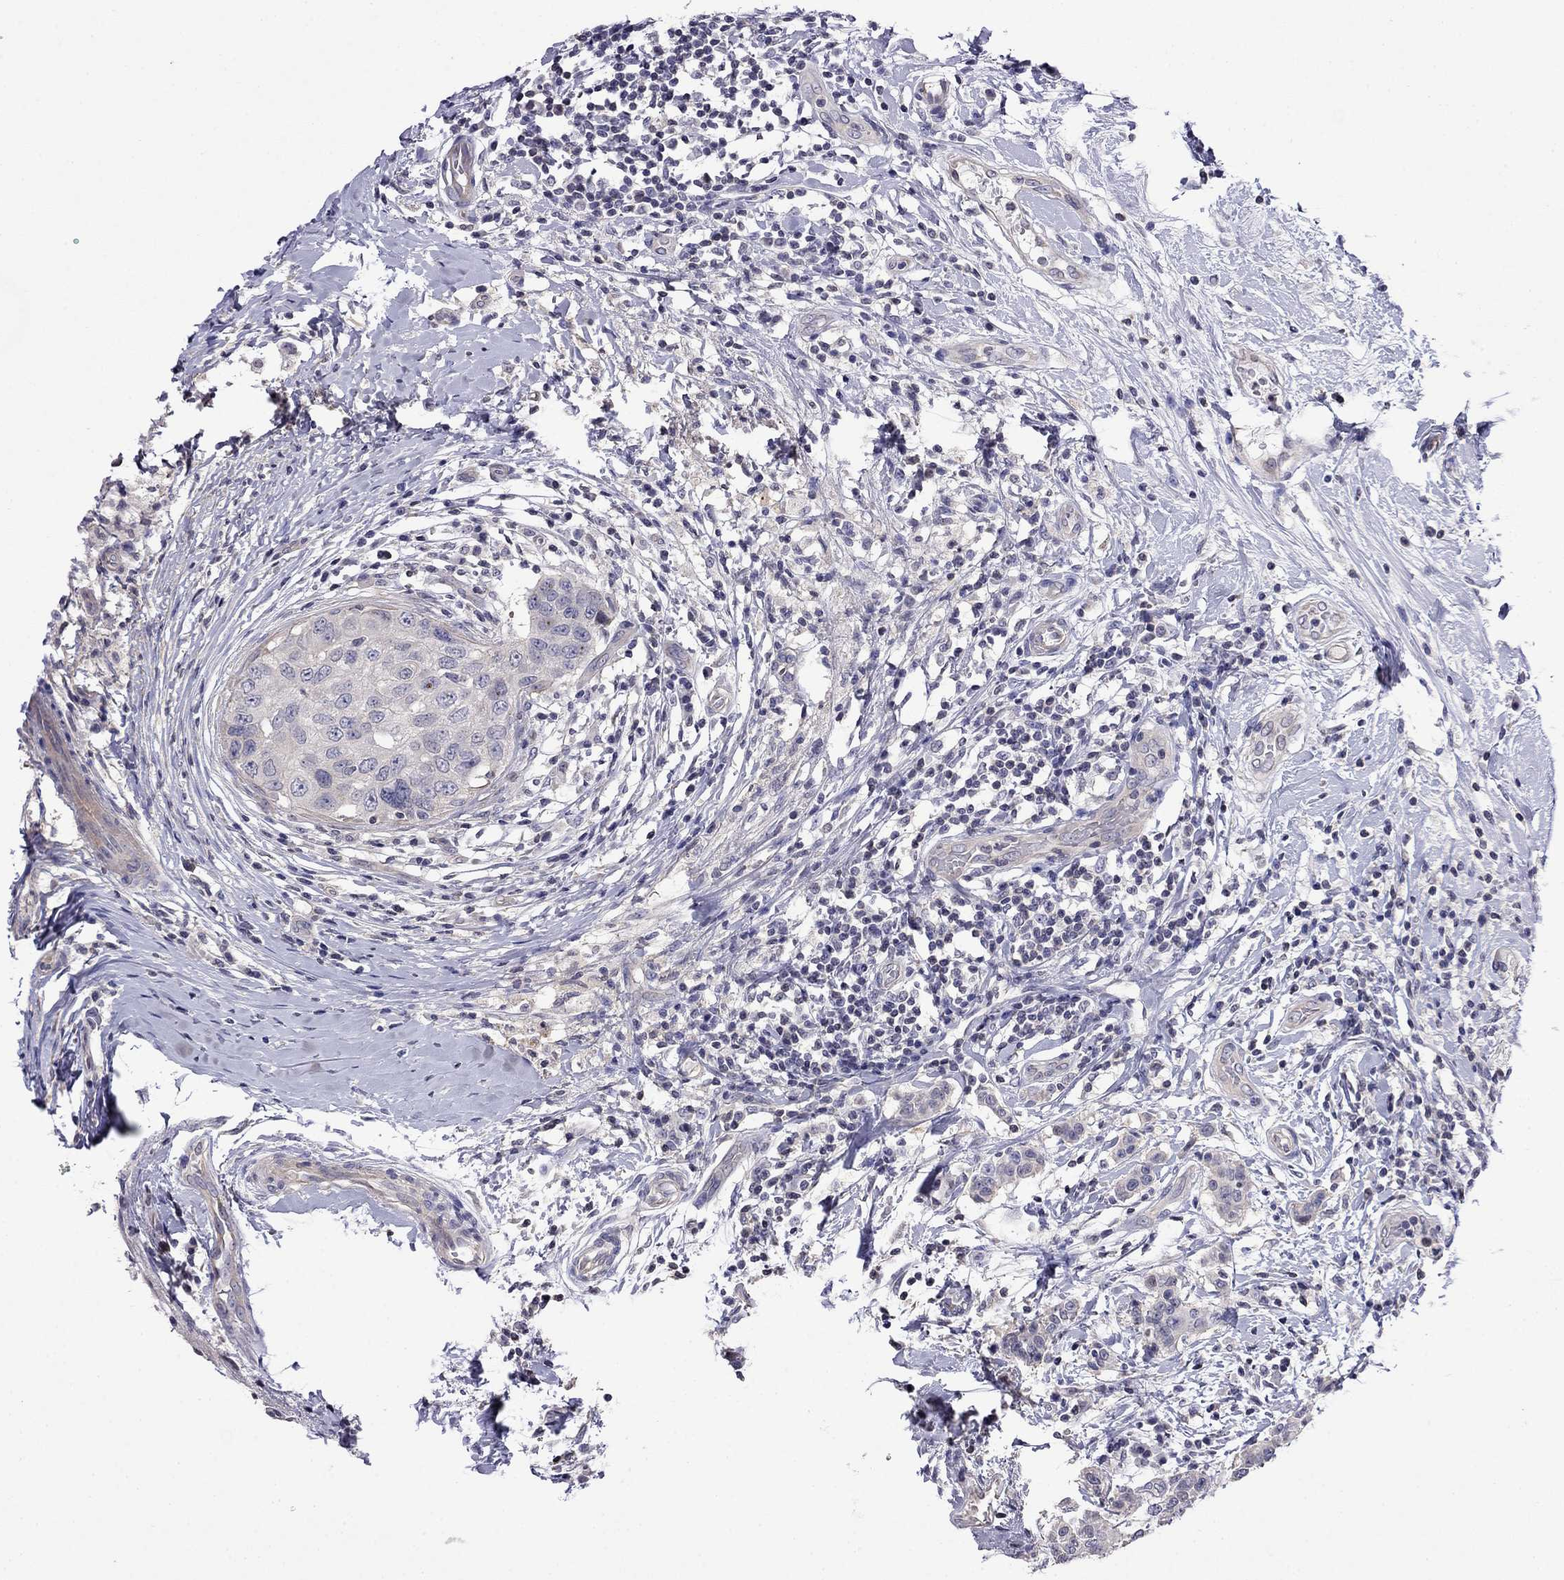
{"staining": {"intensity": "weak", "quantity": "25%-75%", "location": "cytoplasmic/membranous"}, "tissue": "breast cancer", "cell_type": "Tumor cells", "image_type": "cancer", "snomed": [{"axis": "morphology", "description": "Duct carcinoma"}, {"axis": "topography", "description": "Breast"}], "caption": "This image exhibits immunohistochemistry (IHC) staining of breast cancer (intraductal carcinoma), with low weak cytoplasmic/membranous staining in approximately 25%-75% of tumor cells.", "gene": "GUCA1B", "patient": {"sex": "female", "age": 27}}